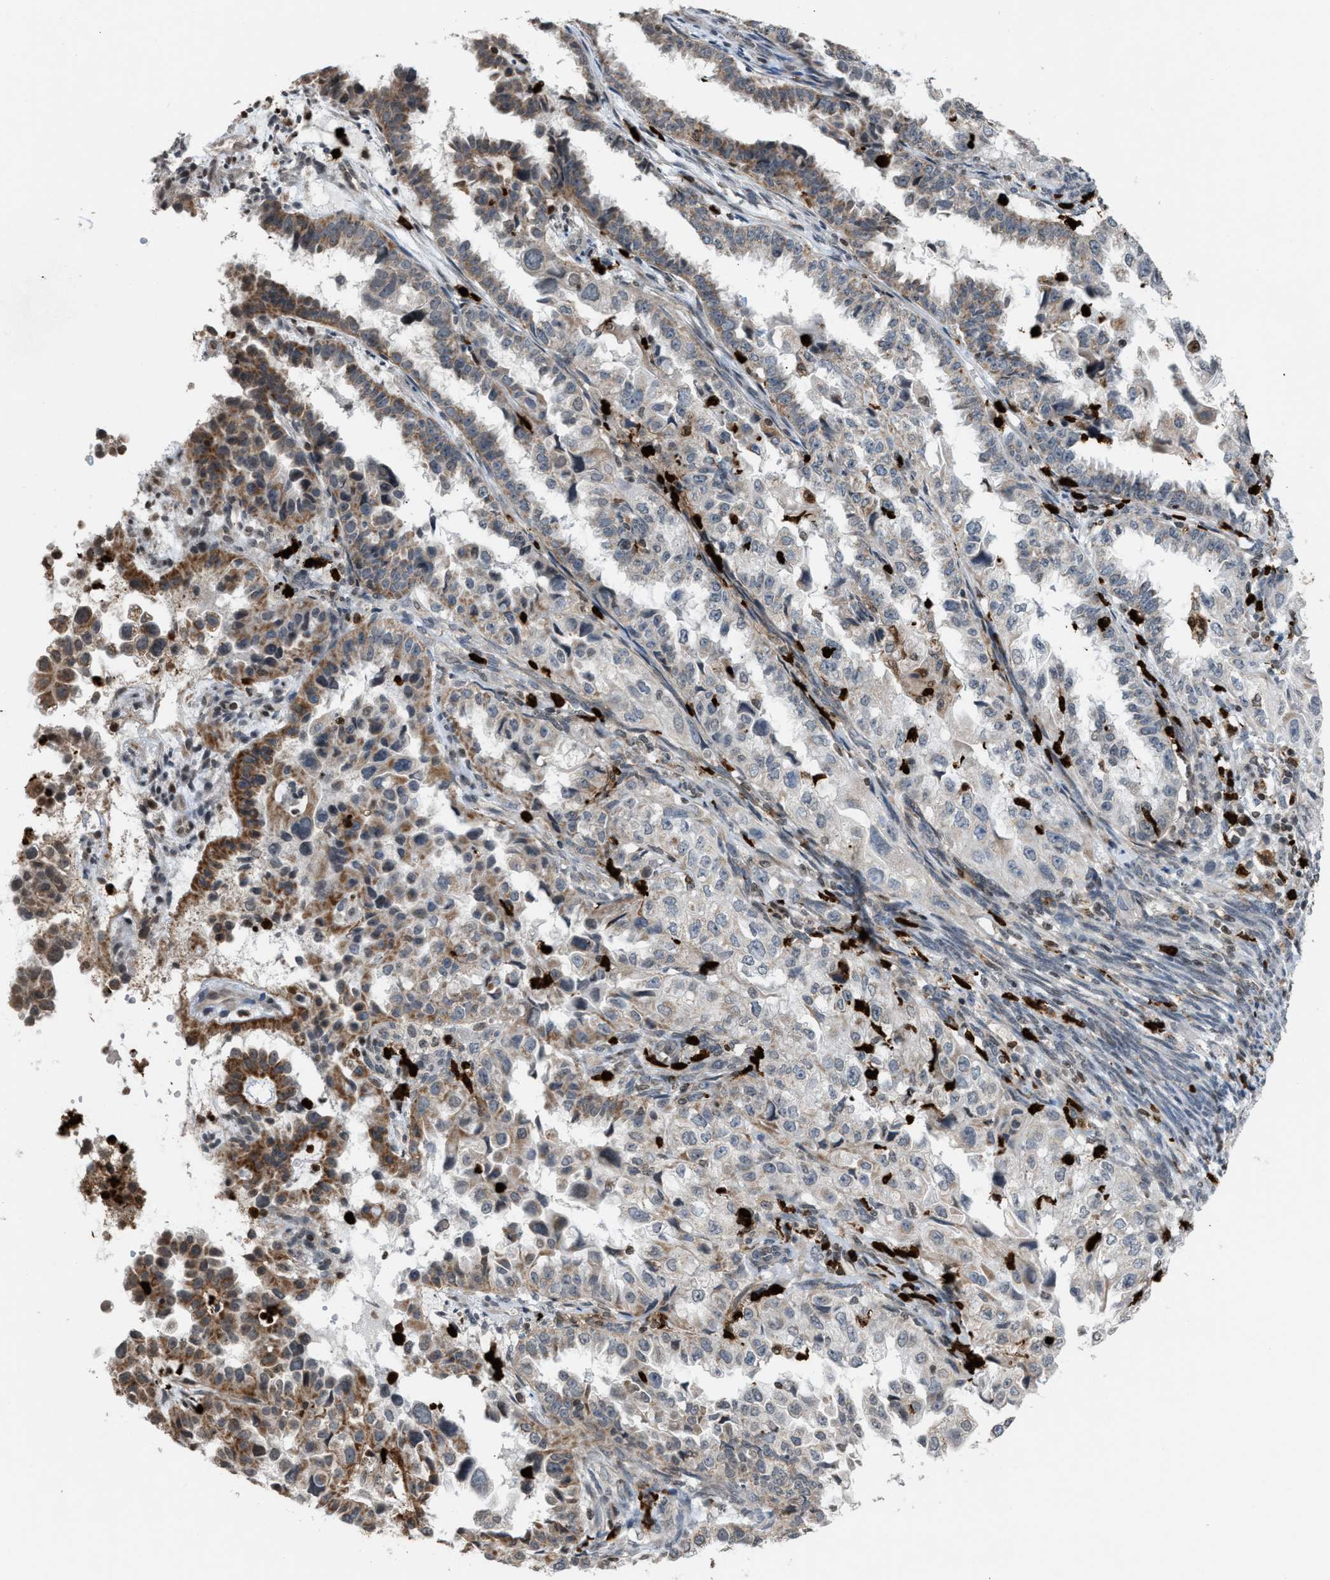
{"staining": {"intensity": "moderate", "quantity": "25%-75%", "location": "cytoplasmic/membranous"}, "tissue": "endometrial cancer", "cell_type": "Tumor cells", "image_type": "cancer", "snomed": [{"axis": "morphology", "description": "Adenocarcinoma, NOS"}, {"axis": "topography", "description": "Endometrium"}], "caption": "About 25%-75% of tumor cells in endometrial adenocarcinoma show moderate cytoplasmic/membranous protein expression as visualized by brown immunohistochemical staining.", "gene": "PRUNE2", "patient": {"sex": "female", "age": 85}}